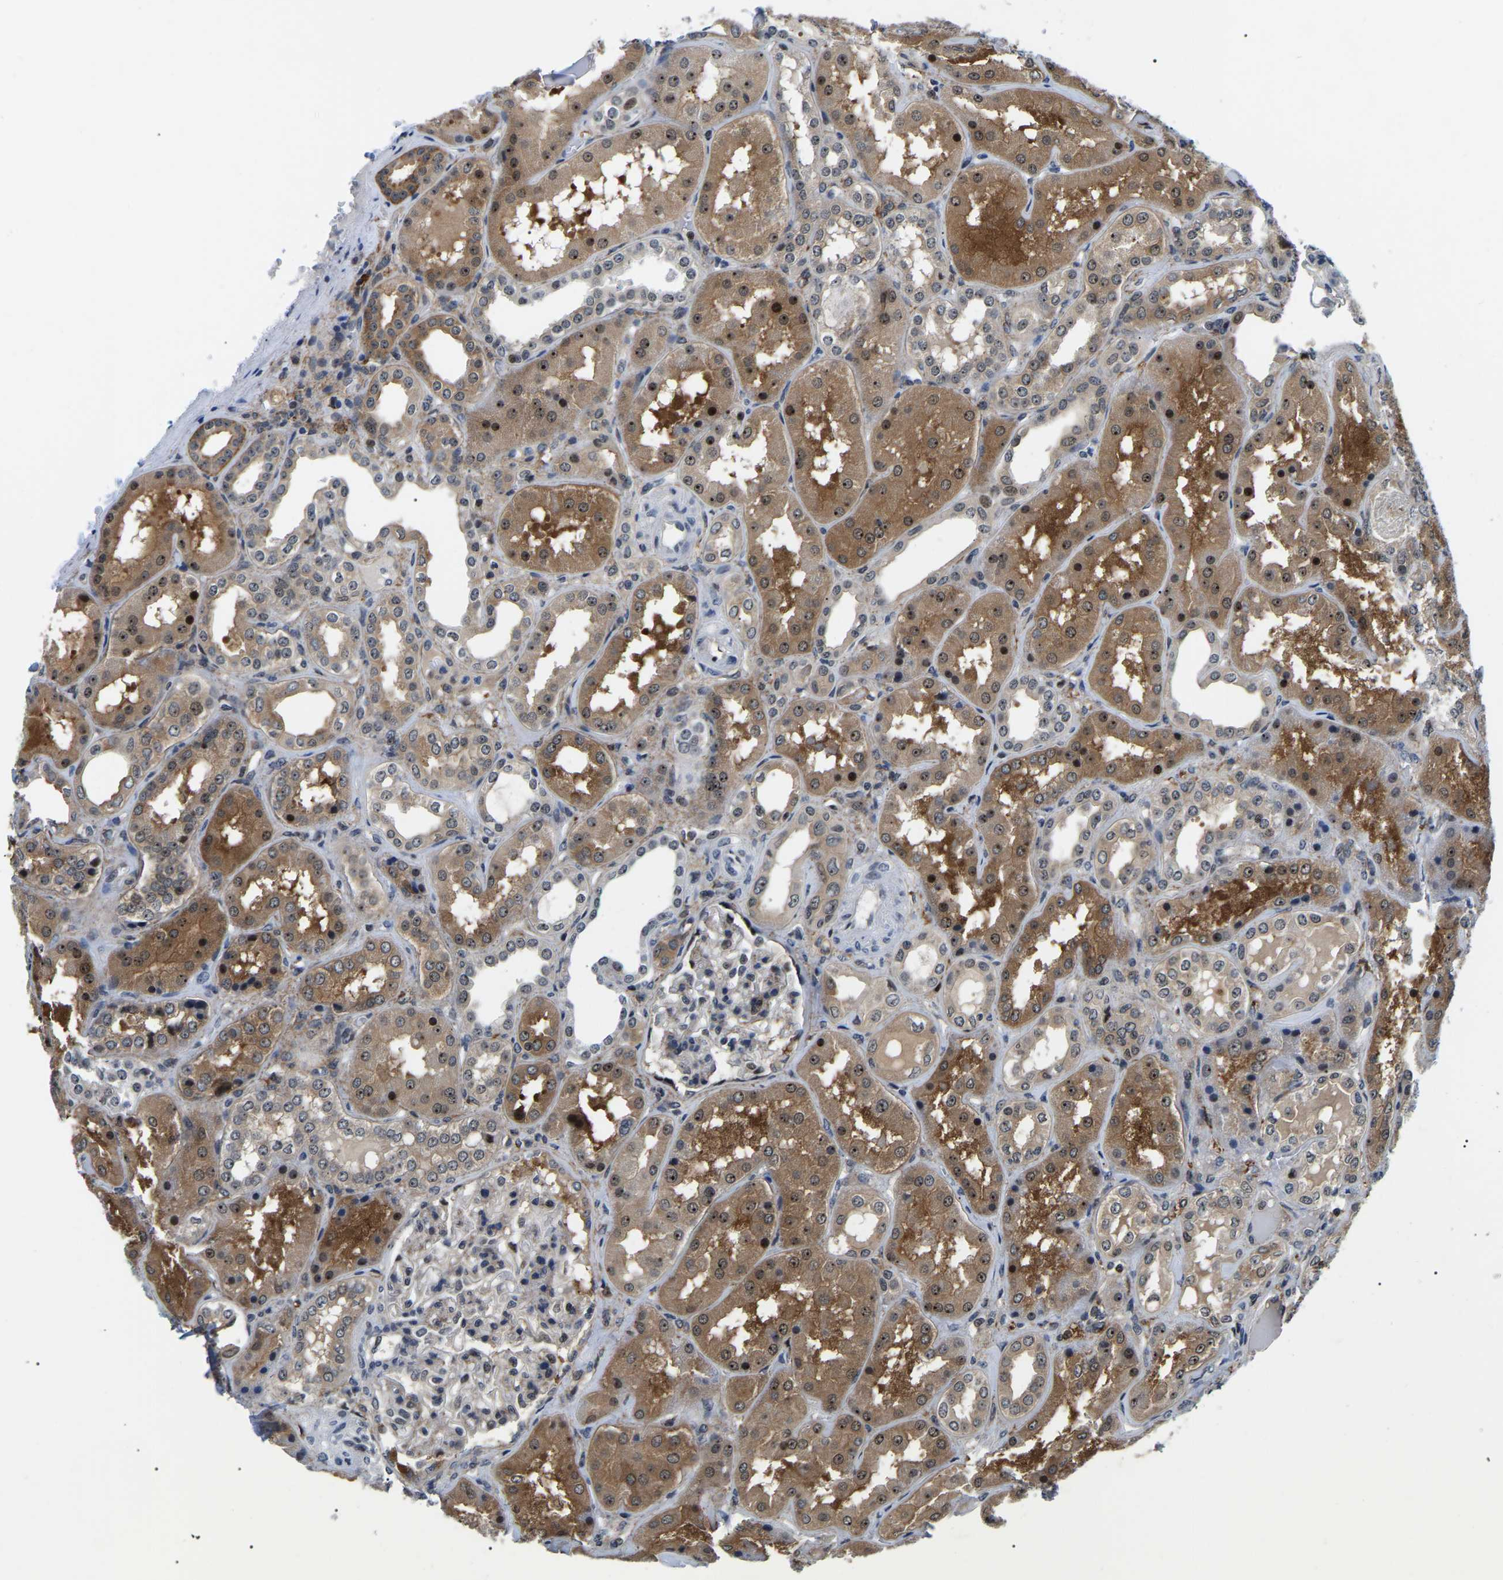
{"staining": {"intensity": "moderate", "quantity": "<25%", "location": "nuclear"}, "tissue": "kidney", "cell_type": "Cells in glomeruli", "image_type": "normal", "snomed": [{"axis": "morphology", "description": "Normal tissue, NOS"}, {"axis": "topography", "description": "Kidney"}], "caption": "High-magnification brightfield microscopy of benign kidney stained with DAB (3,3'-diaminobenzidine) (brown) and counterstained with hematoxylin (blue). cells in glomeruli exhibit moderate nuclear expression is present in approximately<25% of cells.", "gene": "RRP1B", "patient": {"sex": "female", "age": 56}}